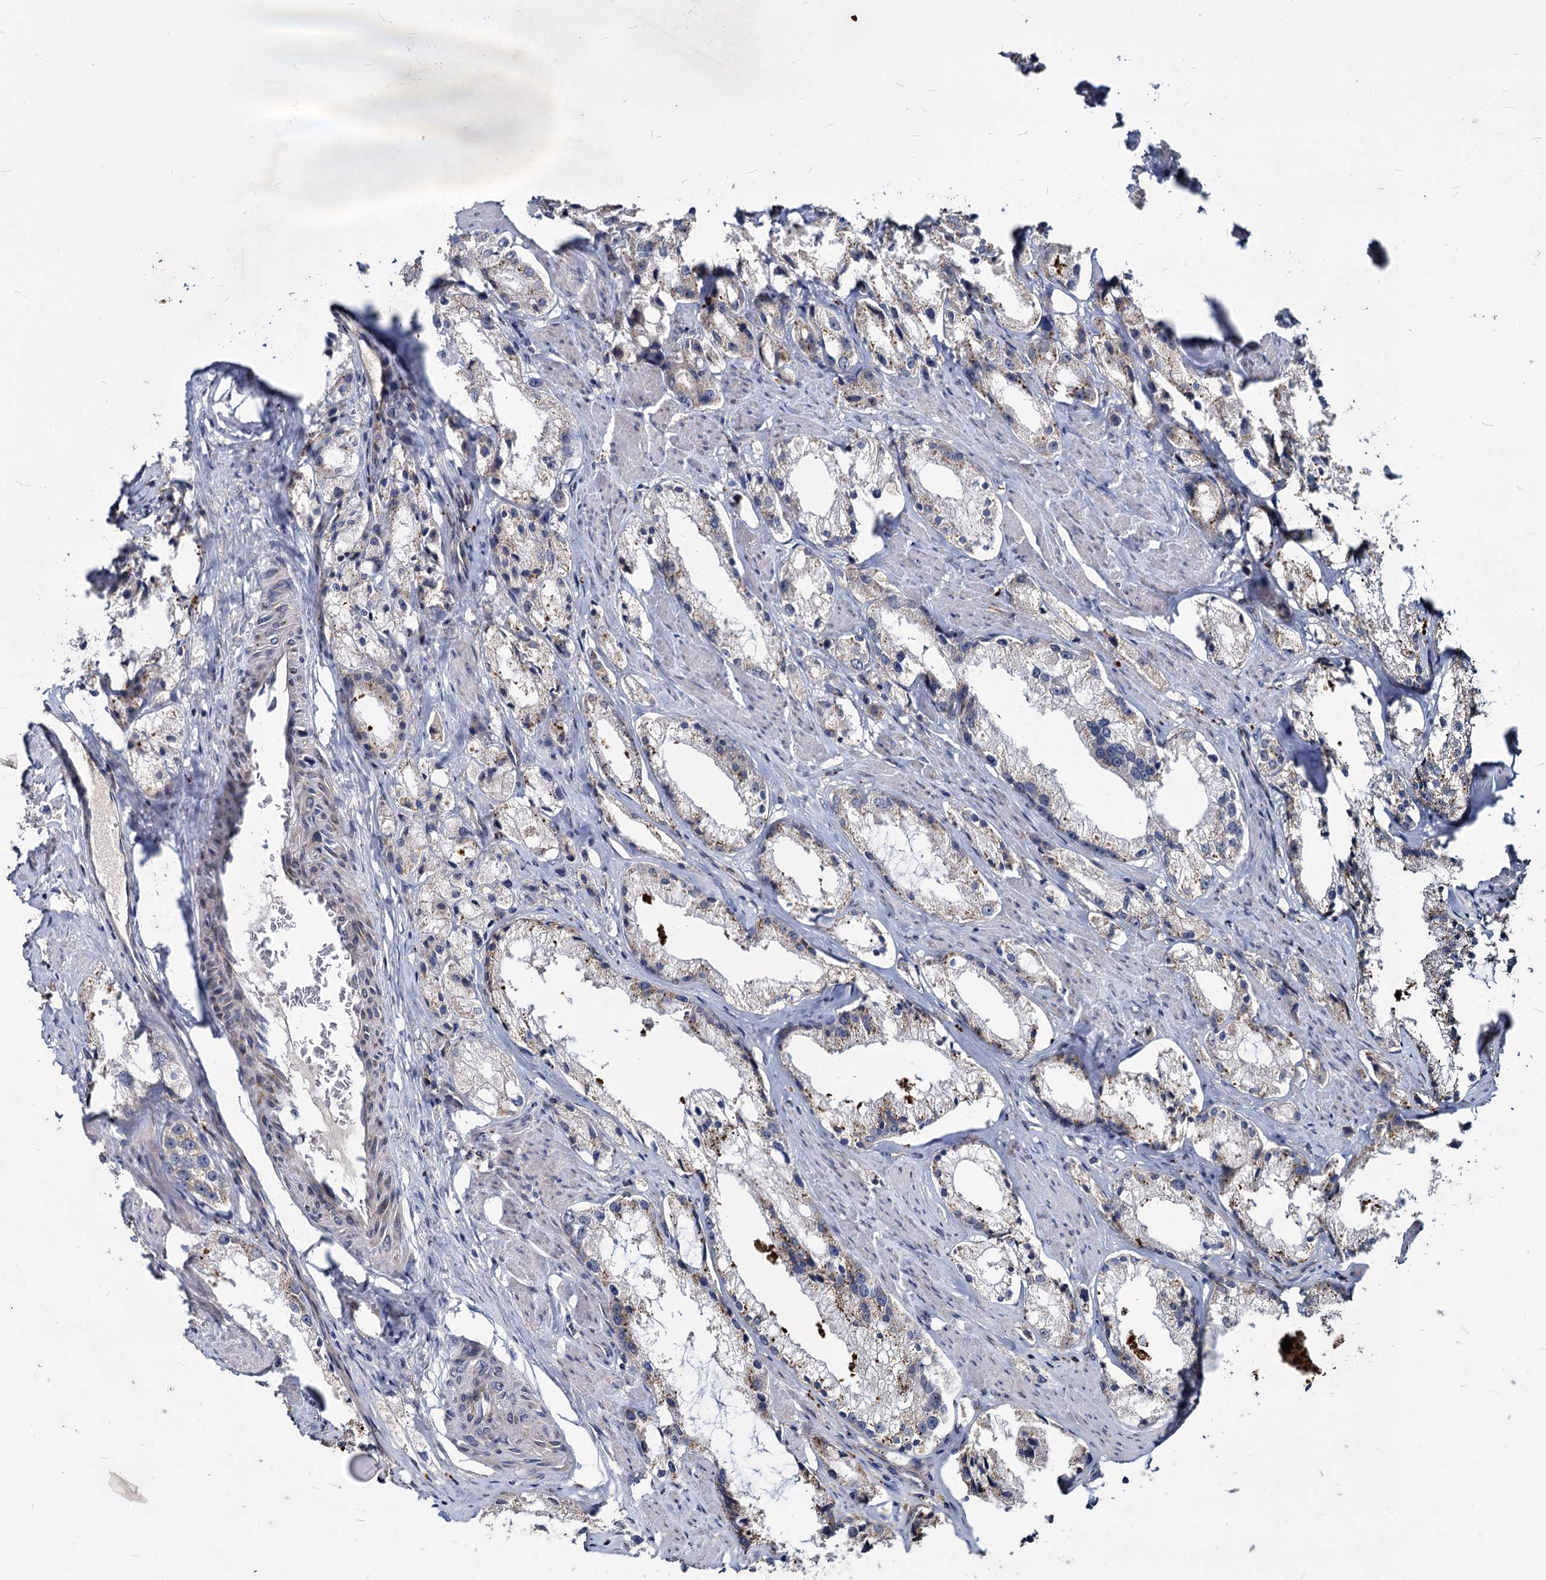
{"staining": {"intensity": "weak", "quantity": "25%-75%", "location": "cytoplasmic/membranous"}, "tissue": "prostate cancer", "cell_type": "Tumor cells", "image_type": "cancer", "snomed": [{"axis": "morphology", "description": "Adenocarcinoma, High grade"}, {"axis": "topography", "description": "Prostate"}], "caption": "This histopathology image reveals immunohistochemistry staining of prostate high-grade adenocarcinoma, with low weak cytoplasmic/membranous staining in about 25%-75% of tumor cells.", "gene": "C11orf86", "patient": {"sex": "male", "age": 66}}